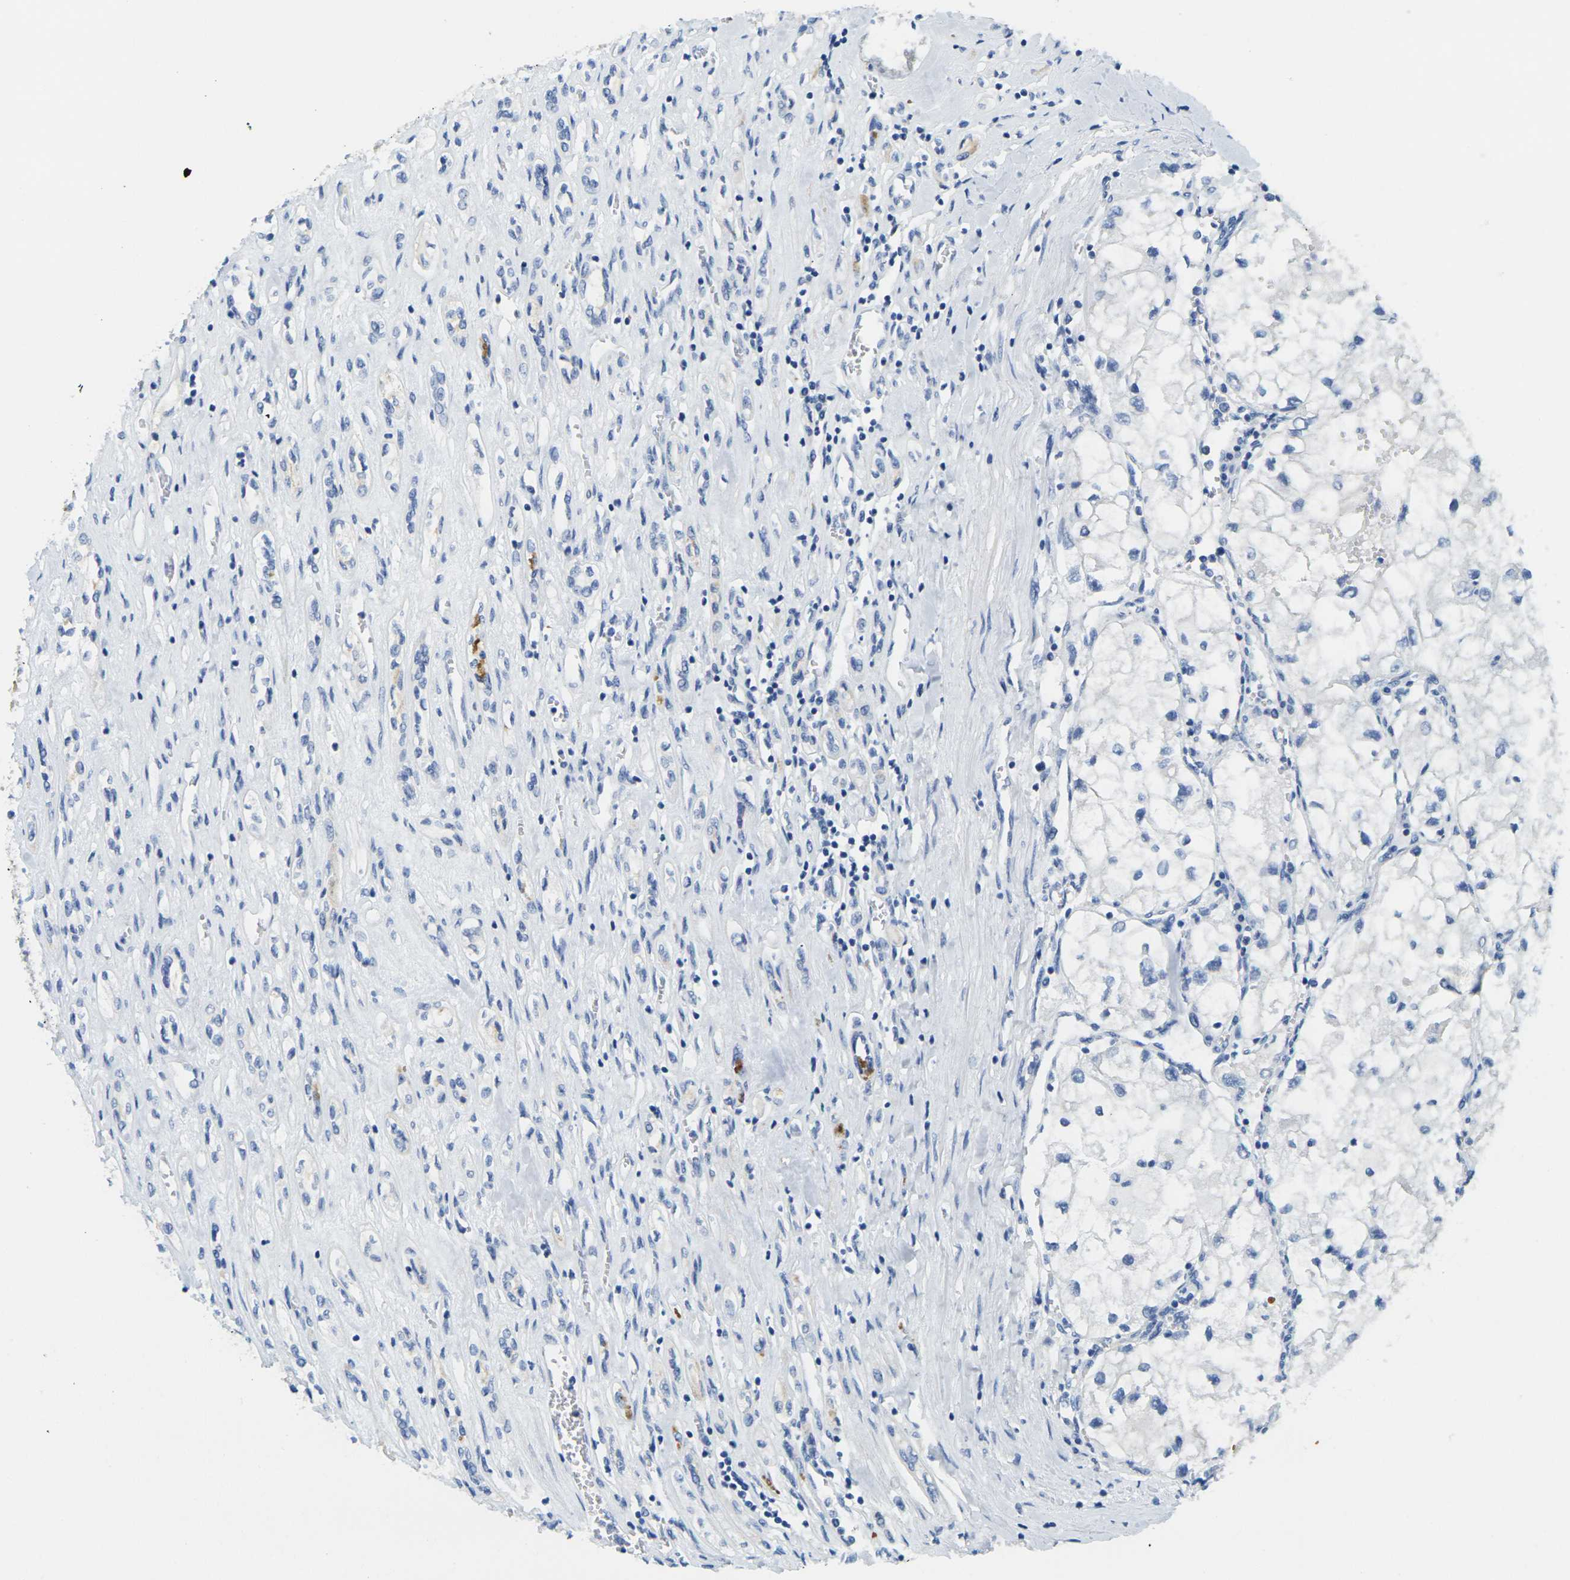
{"staining": {"intensity": "negative", "quantity": "none", "location": "none"}, "tissue": "renal cancer", "cell_type": "Tumor cells", "image_type": "cancer", "snomed": [{"axis": "morphology", "description": "Adenocarcinoma, NOS"}, {"axis": "topography", "description": "Kidney"}], "caption": "Human adenocarcinoma (renal) stained for a protein using IHC shows no expression in tumor cells.", "gene": "FAM3D", "patient": {"sex": "female", "age": 70}}